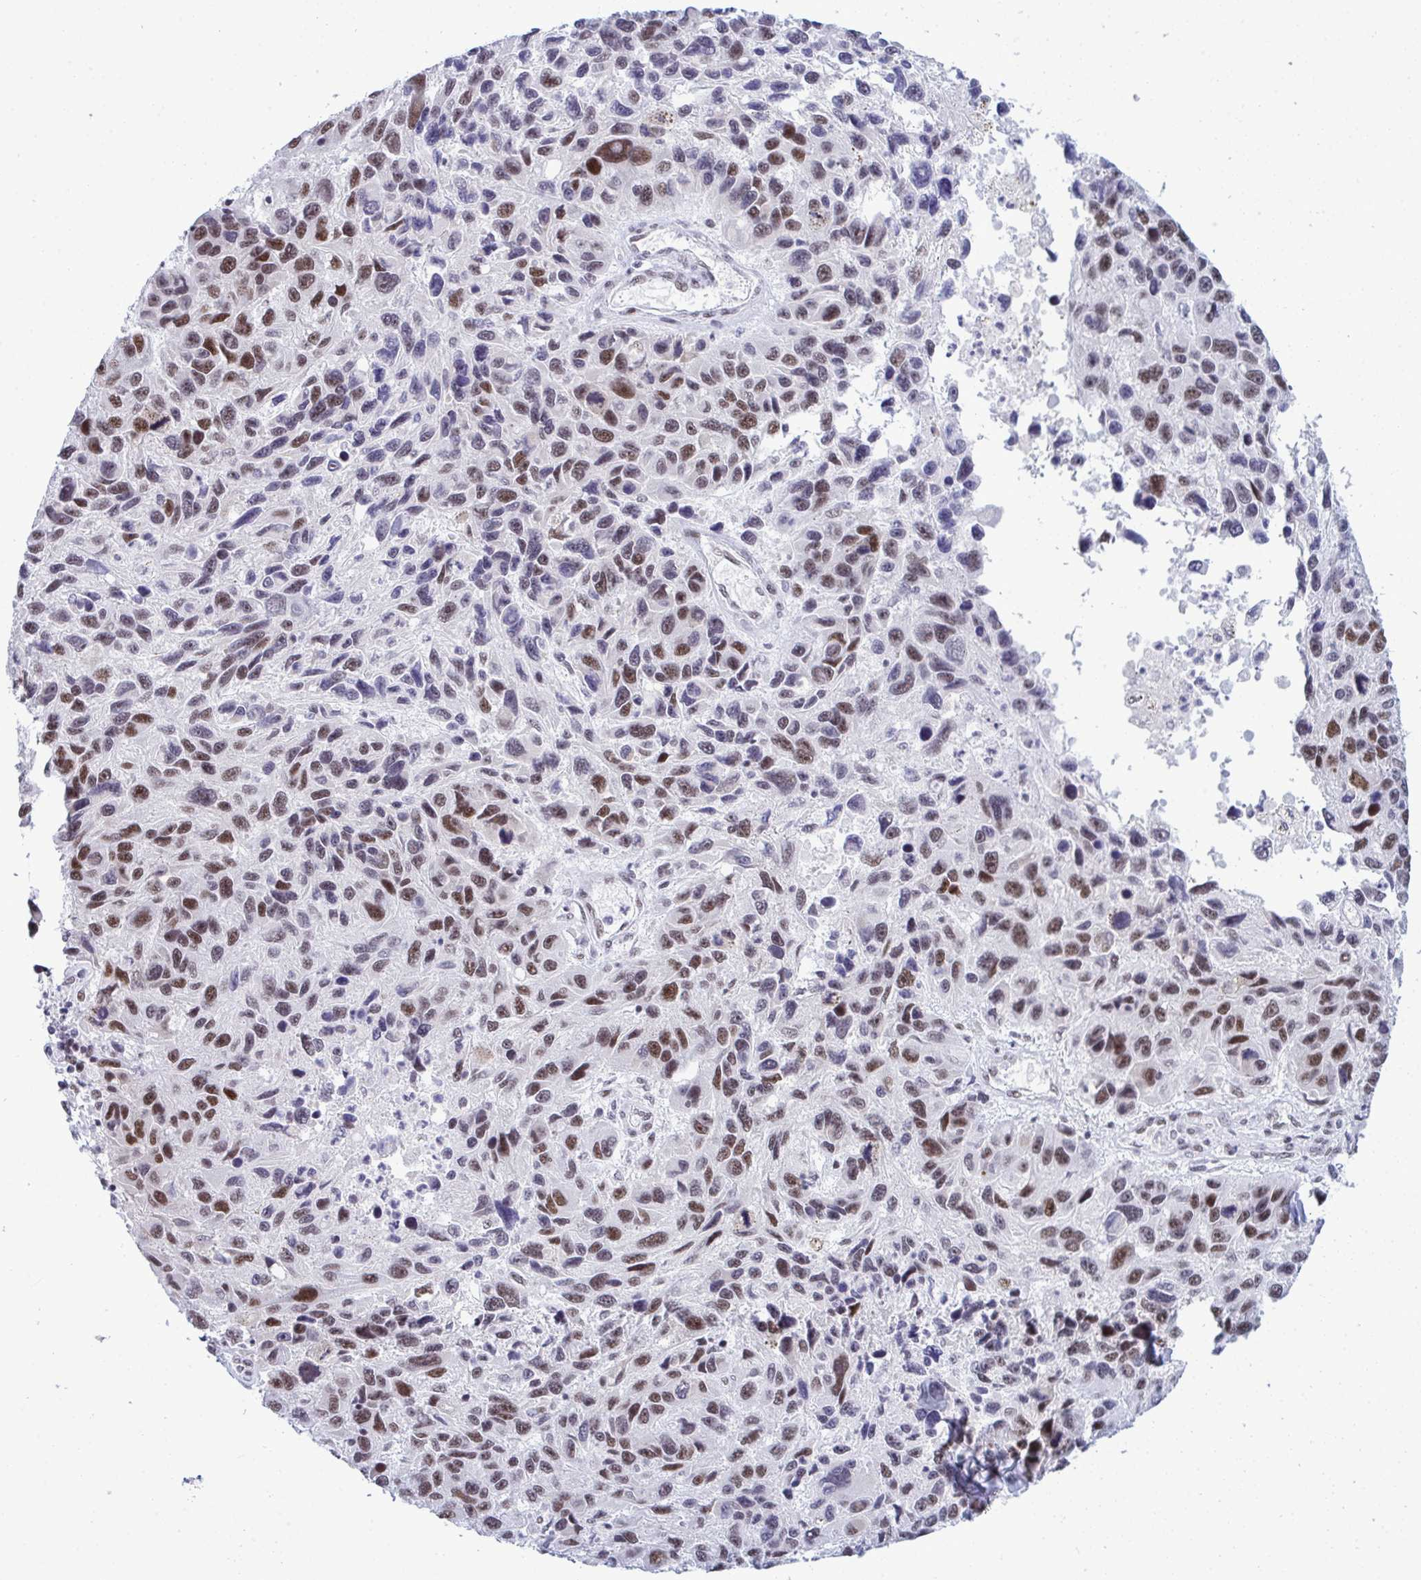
{"staining": {"intensity": "moderate", "quantity": "<25%", "location": "nuclear"}, "tissue": "melanoma", "cell_type": "Tumor cells", "image_type": "cancer", "snomed": [{"axis": "morphology", "description": "Malignant melanoma, NOS"}, {"axis": "topography", "description": "Skin"}], "caption": "A brown stain shows moderate nuclear staining of a protein in melanoma tumor cells. (DAB IHC with brightfield microscopy, high magnification).", "gene": "PPP1R10", "patient": {"sex": "male", "age": 53}}